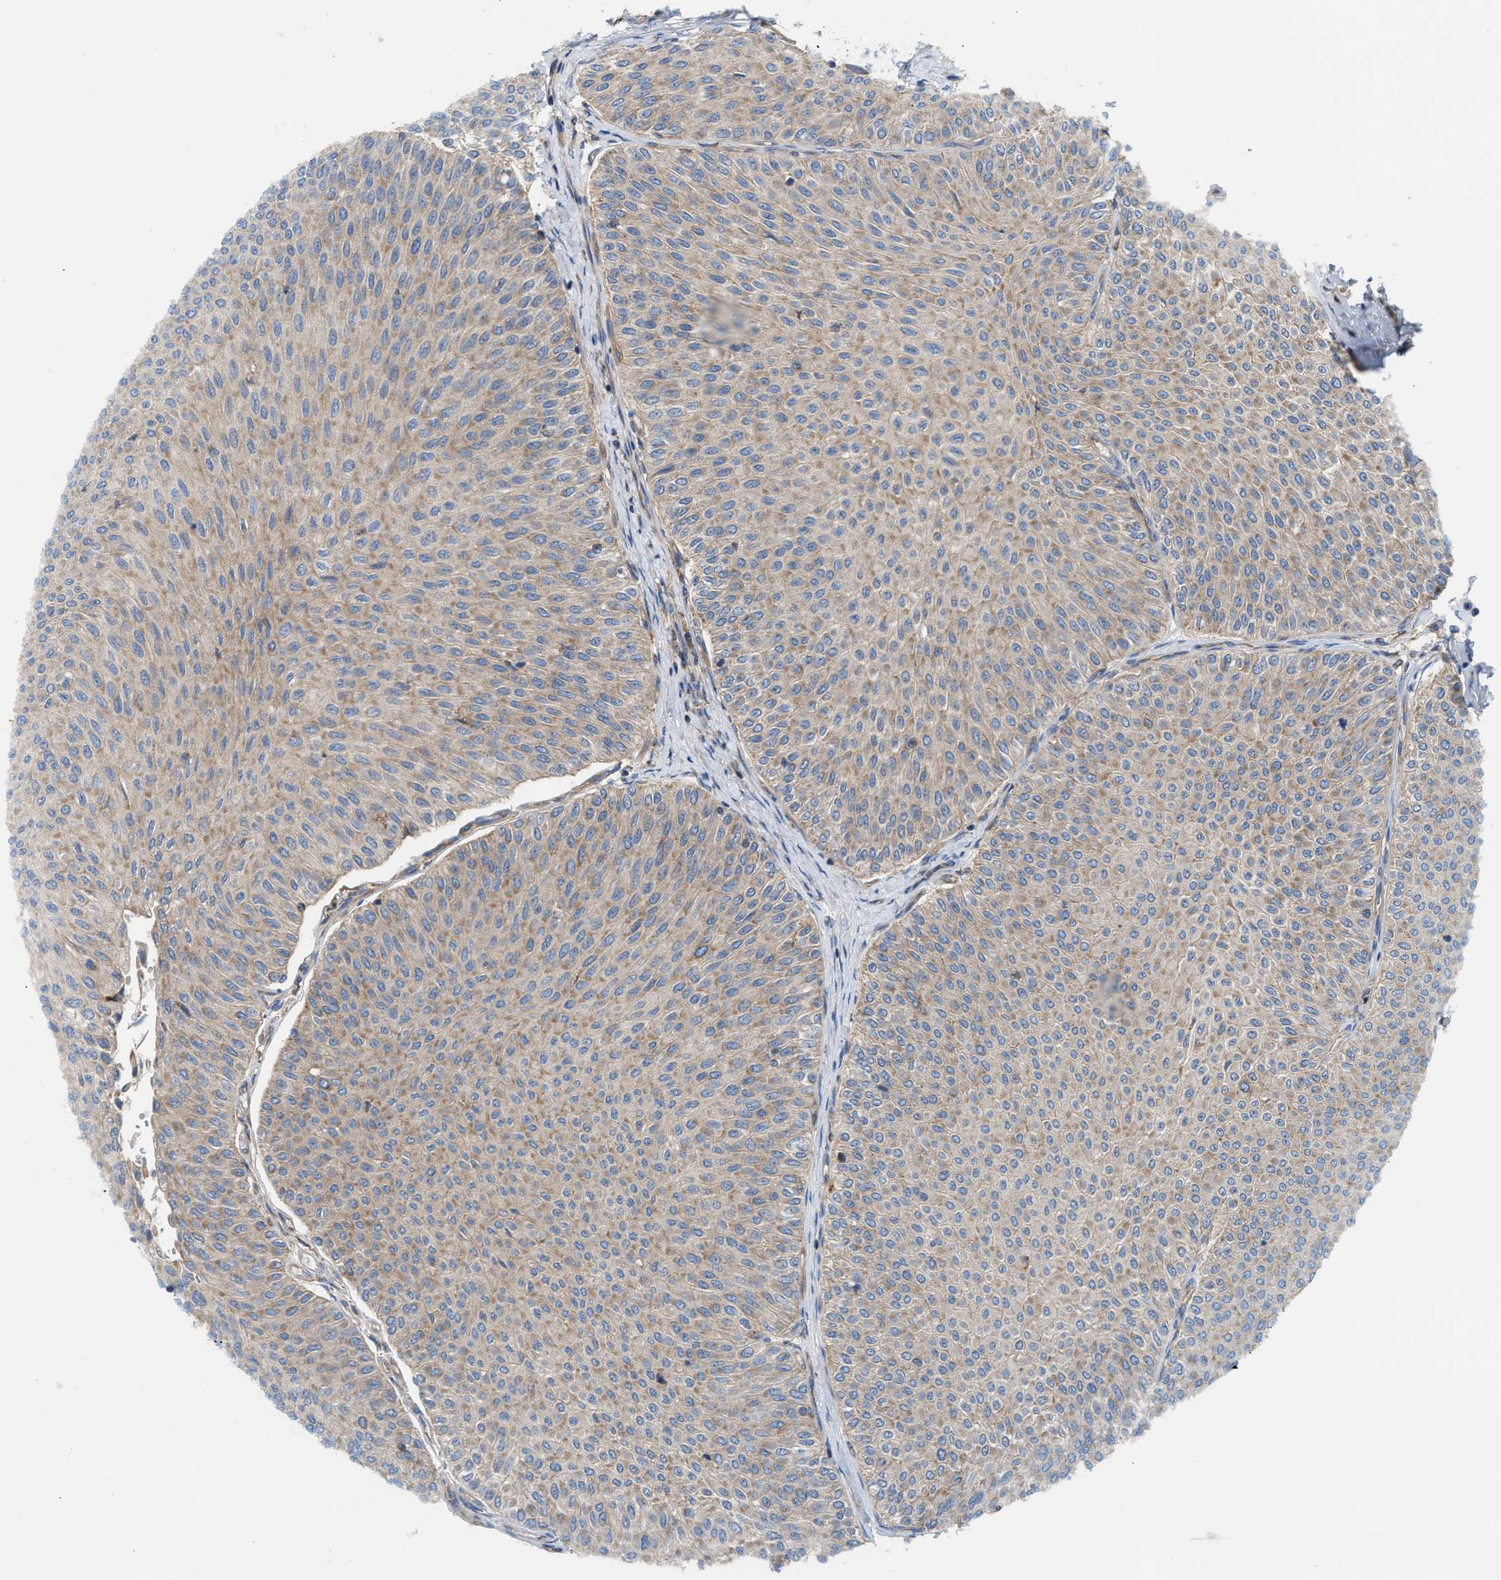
{"staining": {"intensity": "weak", "quantity": ">75%", "location": "cytoplasmic/membranous"}, "tissue": "urothelial cancer", "cell_type": "Tumor cells", "image_type": "cancer", "snomed": [{"axis": "morphology", "description": "Urothelial carcinoma, Low grade"}, {"axis": "topography", "description": "Urinary bladder"}], "caption": "DAB (3,3'-diaminobenzidine) immunohistochemical staining of low-grade urothelial carcinoma shows weak cytoplasmic/membranous protein expression in approximately >75% of tumor cells.", "gene": "TBC1D15", "patient": {"sex": "male", "age": 78}}